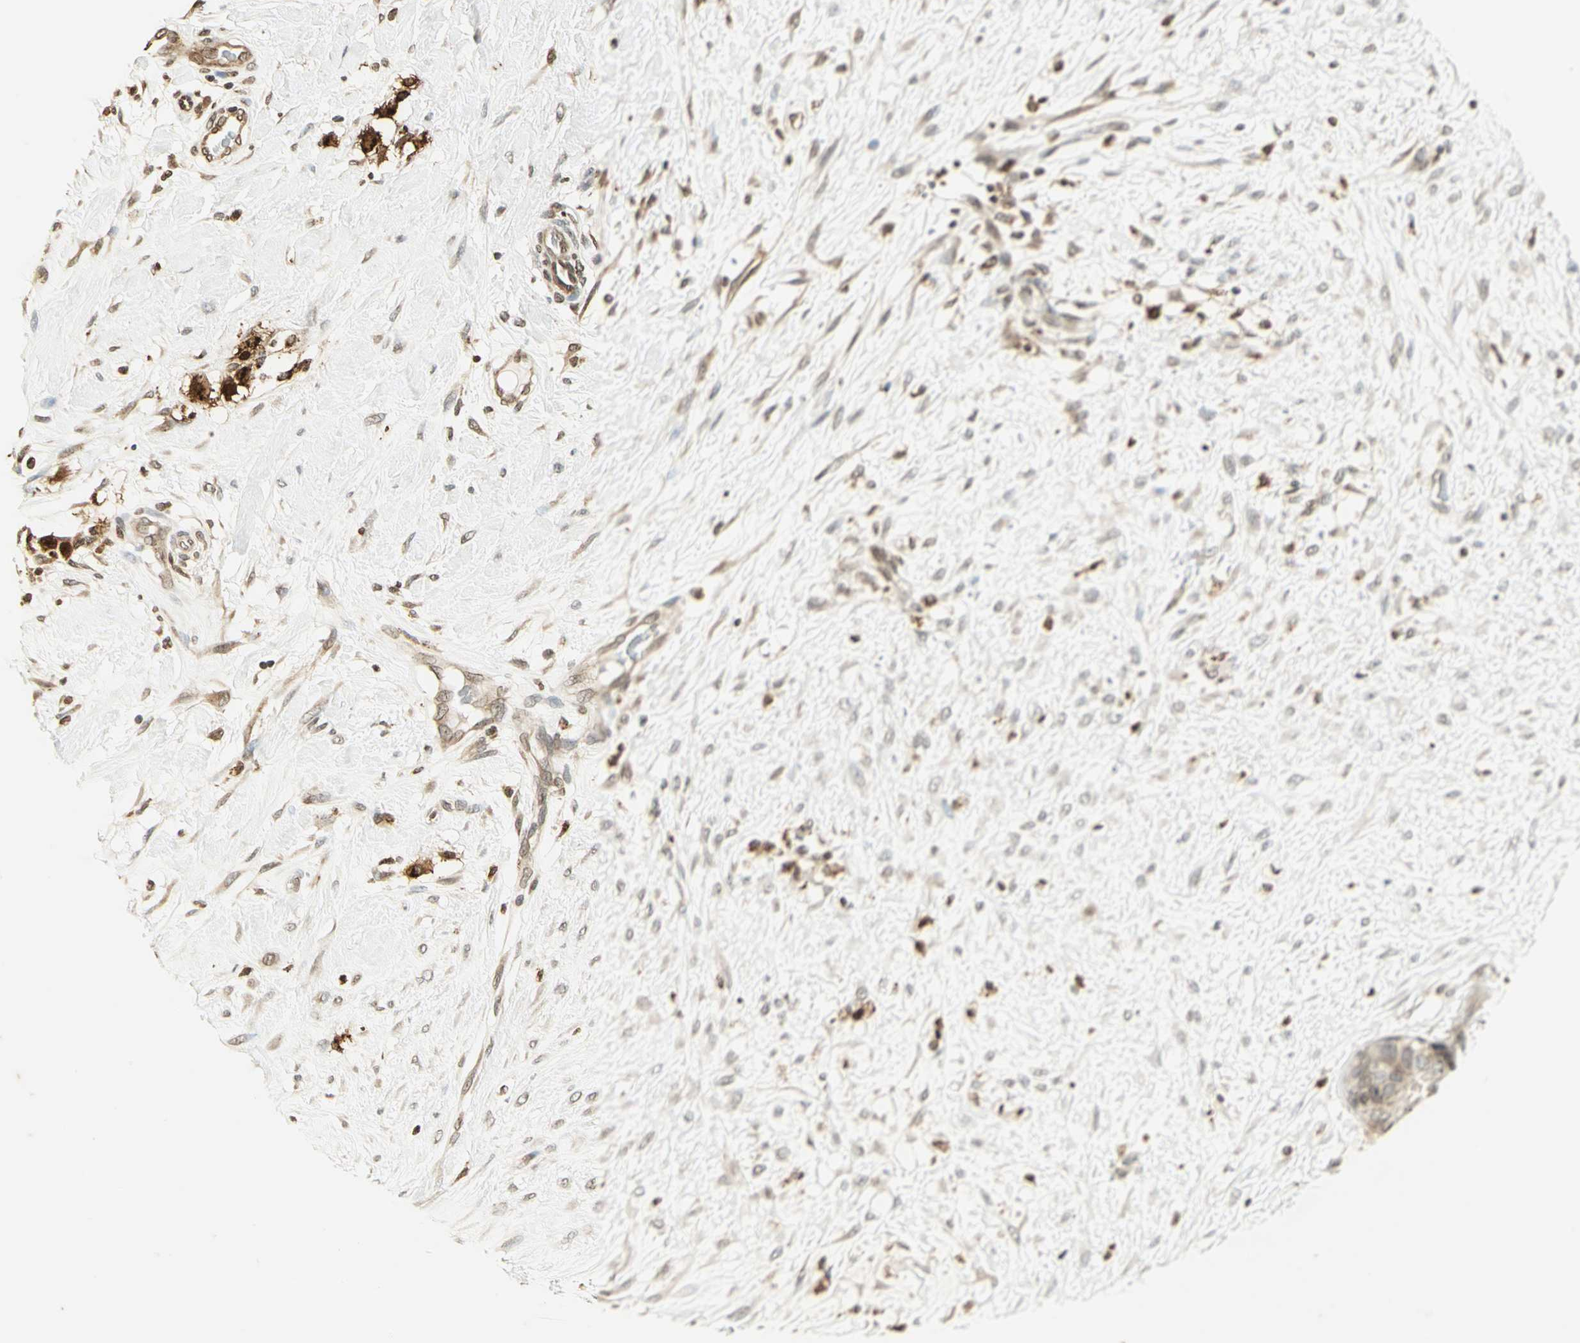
{"staining": {"intensity": "weak", "quantity": ">75%", "location": "cytoplasmic/membranous,nuclear"}, "tissue": "breast cancer", "cell_type": "Tumor cells", "image_type": "cancer", "snomed": [{"axis": "morphology", "description": "Duct carcinoma"}, {"axis": "topography", "description": "Breast"}], "caption": "A brown stain labels weak cytoplasmic/membranous and nuclear staining of a protein in breast cancer (infiltrating ductal carcinoma) tumor cells.", "gene": "LGALS3", "patient": {"sex": "female", "age": 40}}